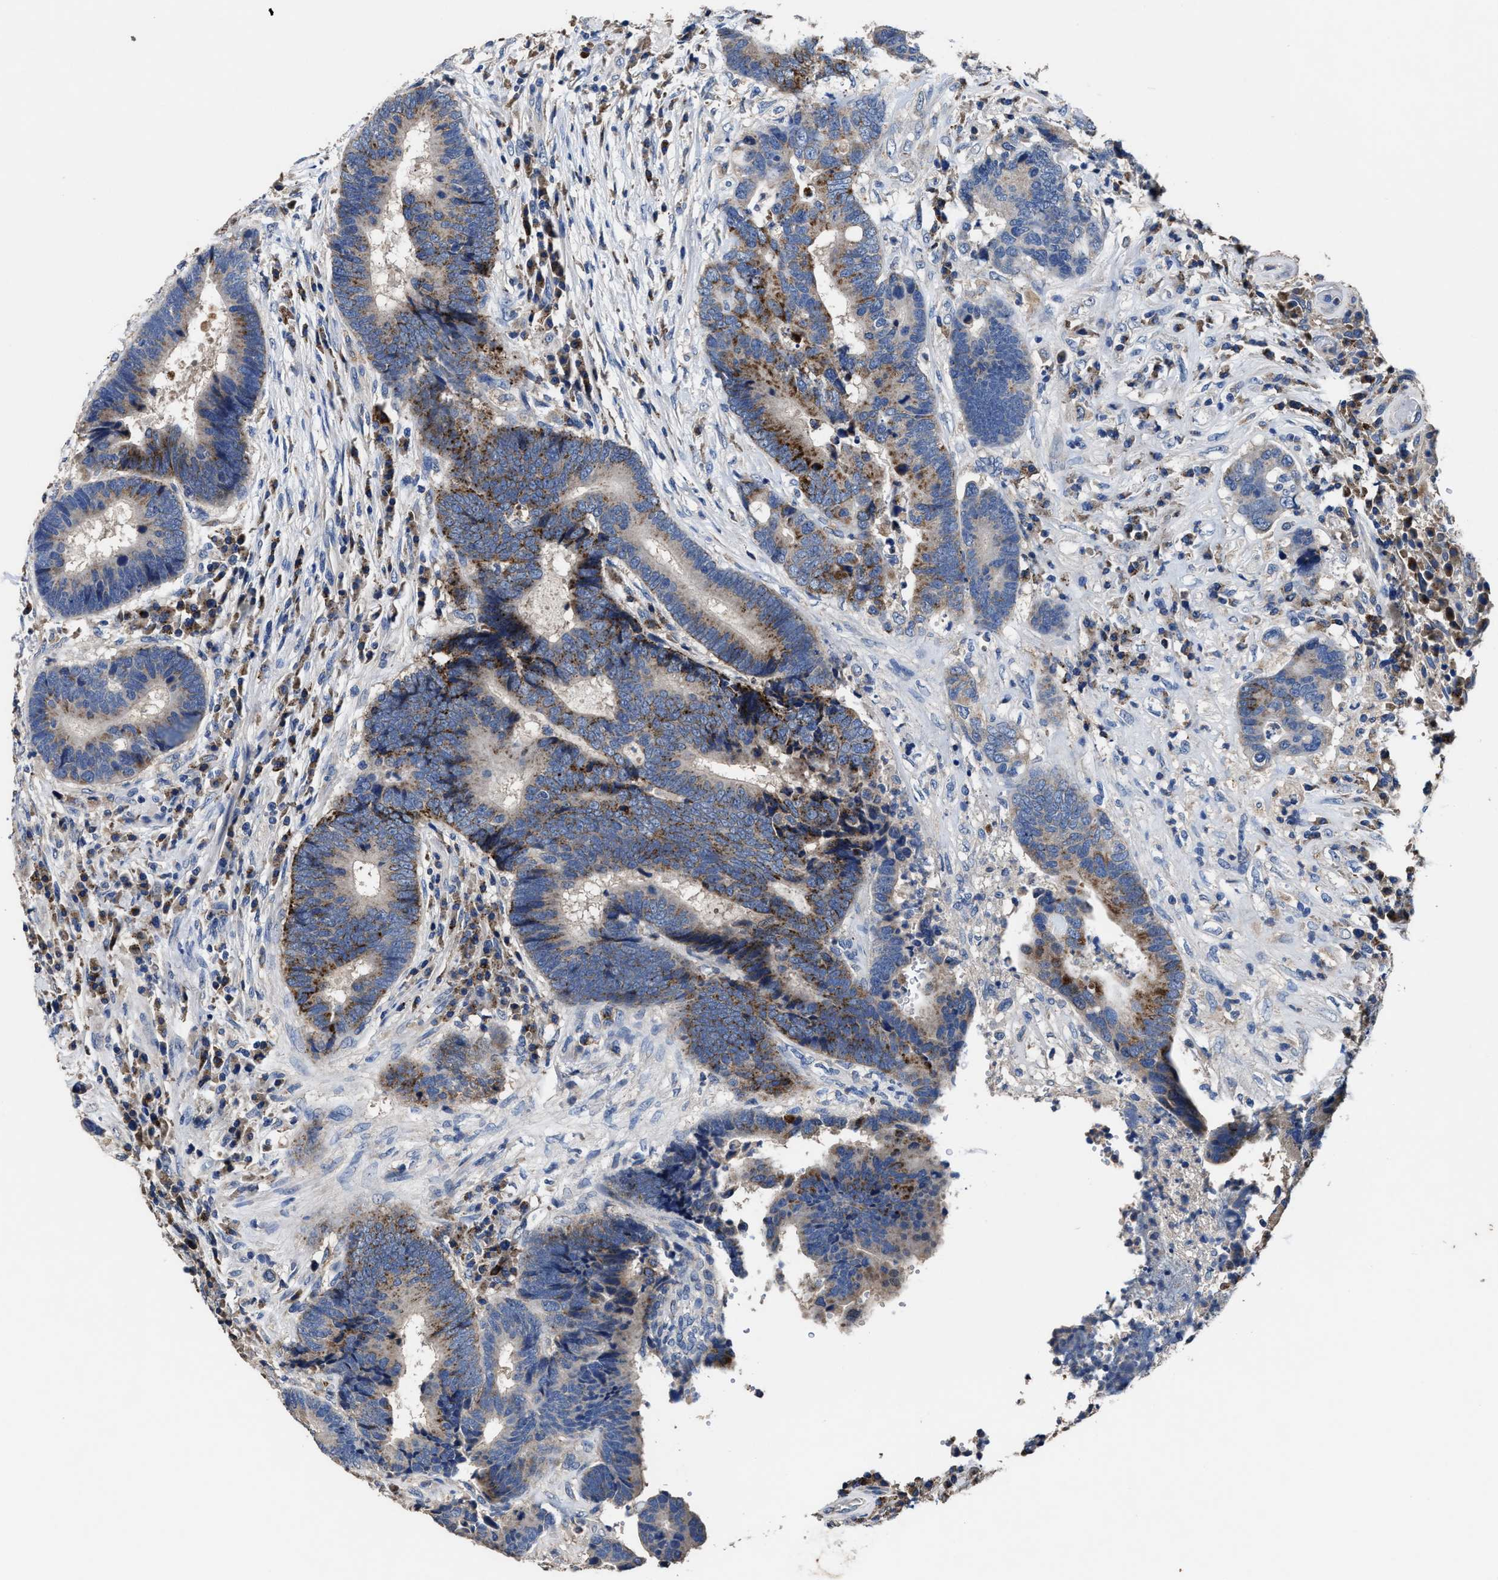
{"staining": {"intensity": "moderate", "quantity": "25%-75%", "location": "cytoplasmic/membranous"}, "tissue": "colorectal cancer", "cell_type": "Tumor cells", "image_type": "cancer", "snomed": [{"axis": "morphology", "description": "Adenocarcinoma, NOS"}, {"axis": "topography", "description": "Rectum"}], "caption": "Human colorectal adenocarcinoma stained for a protein (brown) exhibits moderate cytoplasmic/membranous positive positivity in about 25%-75% of tumor cells.", "gene": "UBR4", "patient": {"sex": "female", "age": 89}}